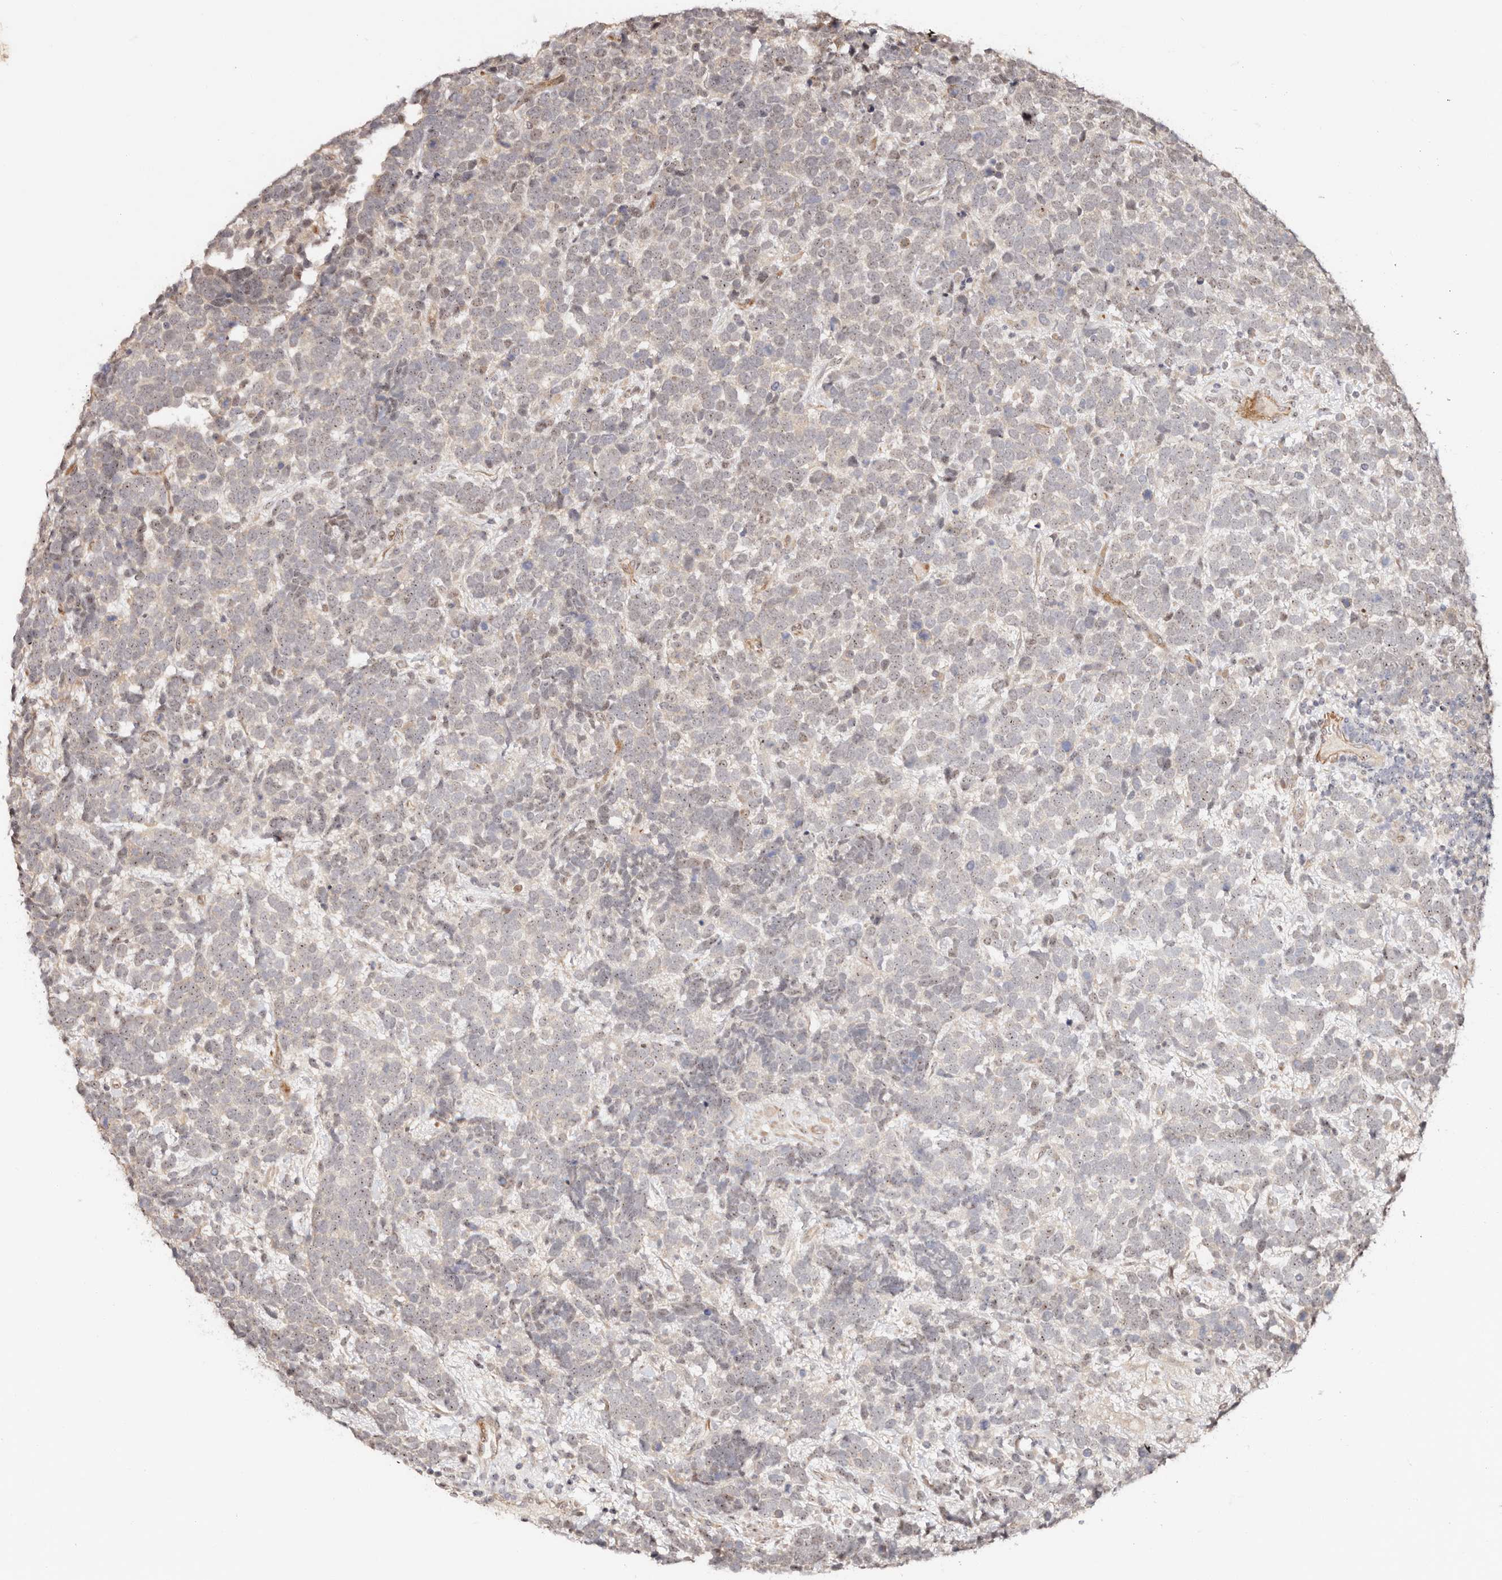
{"staining": {"intensity": "negative", "quantity": "none", "location": "none"}, "tissue": "urothelial cancer", "cell_type": "Tumor cells", "image_type": "cancer", "snomed": [{"axis": "morphology", "description": "Urothelial carcinoma, High grade"}, {"axis": "topography", "description": "Urinary bladder"}], "caption": "Immunohistochemistry (IHC) histopathology image of human high-grade urothelial carcinoma stained for a protein (brown), which shows no positivity in tumor cells.", "gene": "ODF2L", "patient": {"sex": "female", "age": 82}}